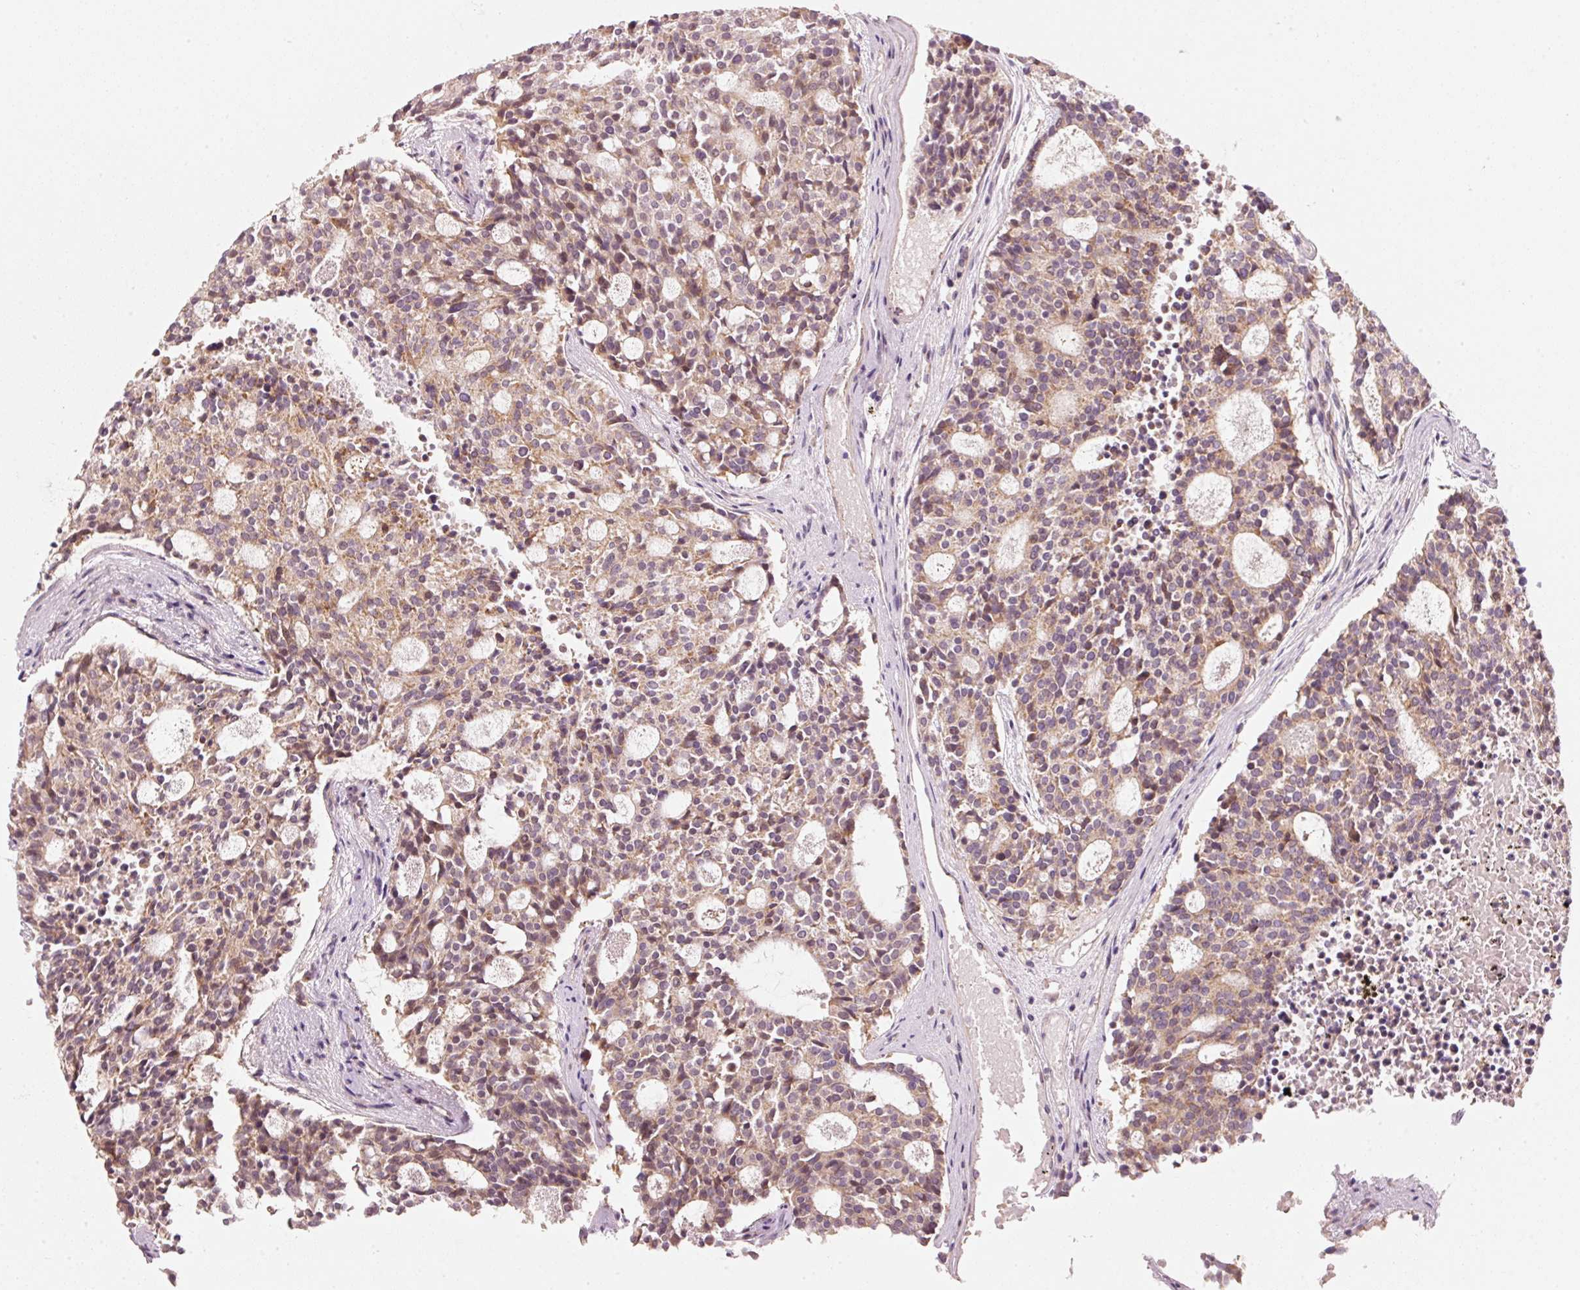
{"staining": {"intensity": "weak", "quantity": ">75%", "location": "cytoplasmic/membranous"}, "tissue": "carcinoid", "cell_type": "Tumor cells", "image_type": "cancer", "snomed": [{"axis": "morphology", "description": "Carcinoid, malignant, NOS"}, {"axis": "topography", "description": "Pancreas"}], "caption": "A micrograph of human carcinoid stained for a protein exhibits weak cytoplasmic/membranous brown staining in tumor cells. (Brightfield microscopy of DAB IHC at high magnification).", "gene": "ARHGAP22", "patient": {"sex": "female", "age": 54}}